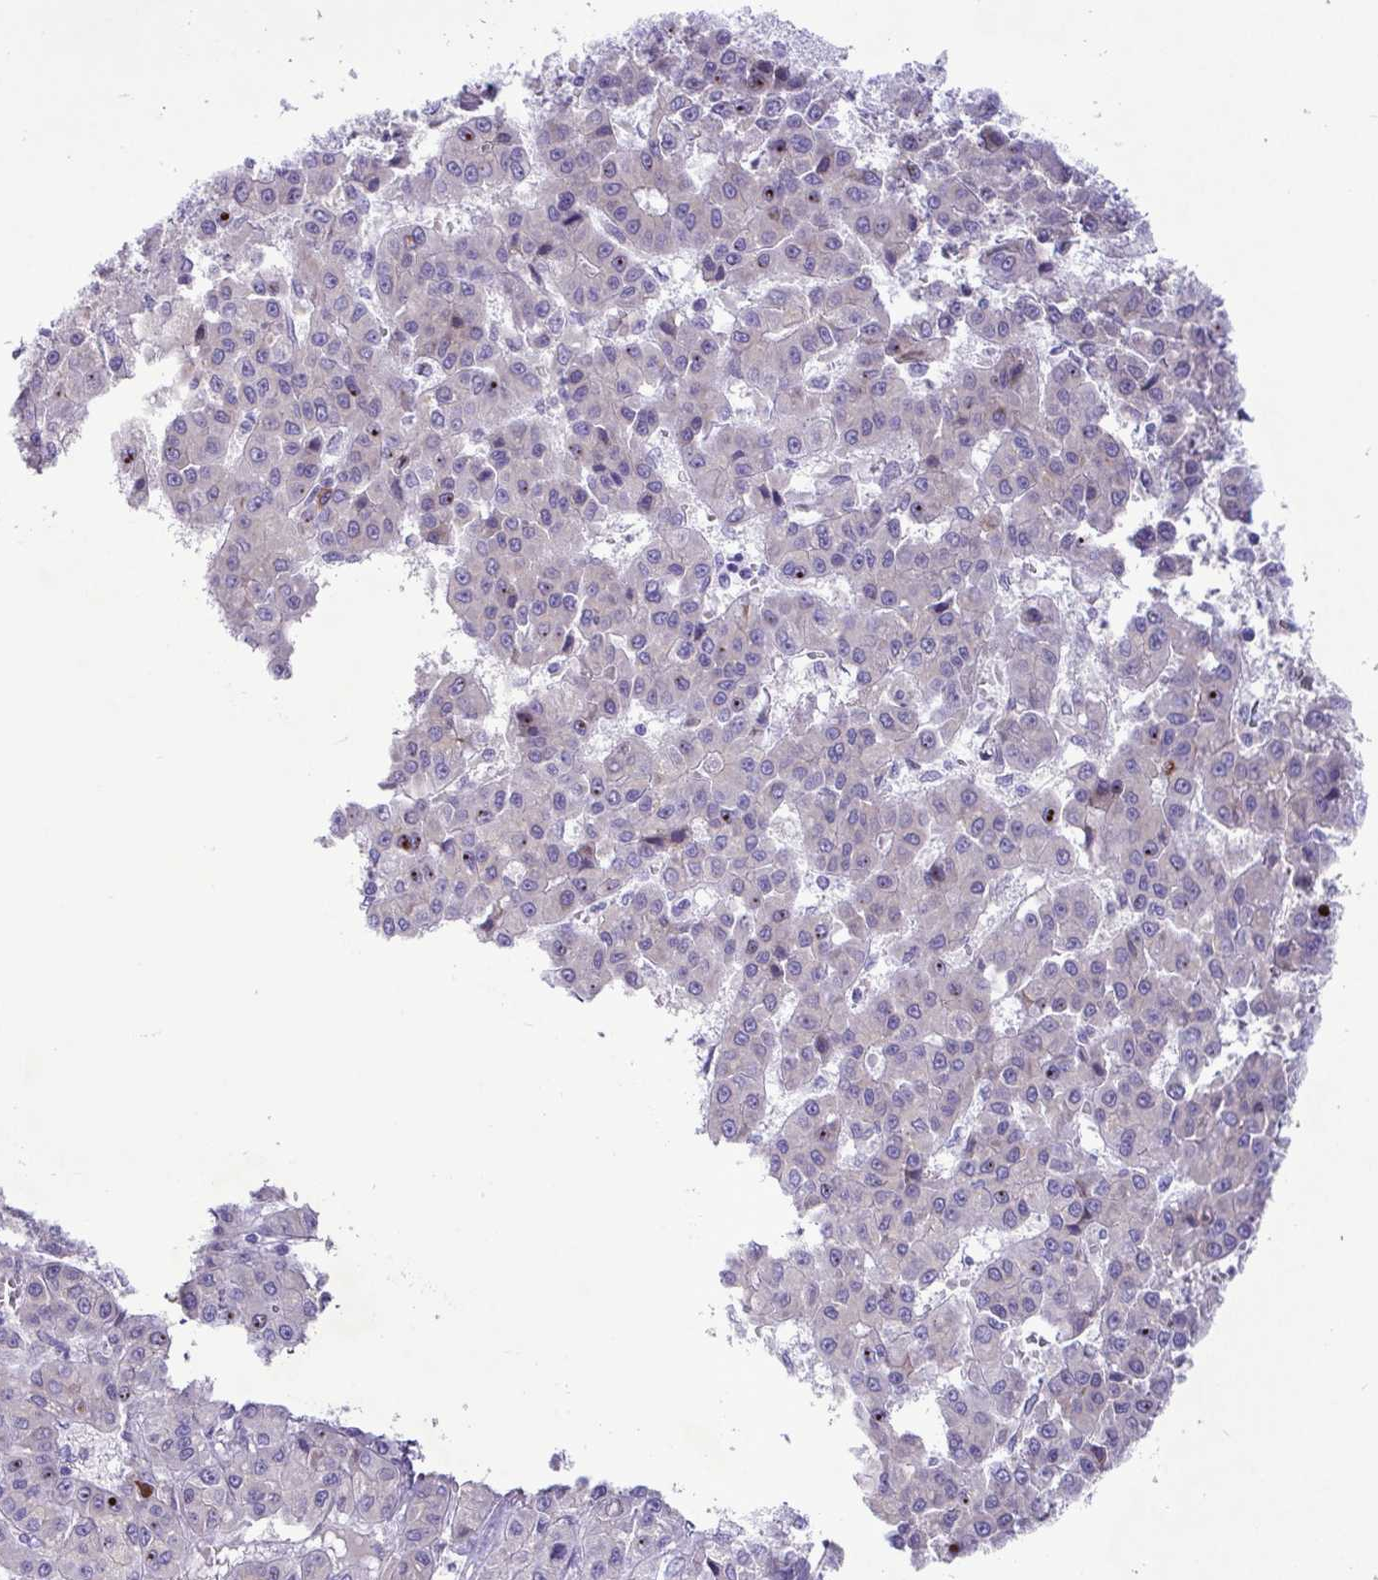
{"staining": {"intensity": "negative", "quantity": "none", "location": "none"}, "tissue": "liver cancer", "cell_type": "Tumor cells", "image_type": "cancer", "snomed": [{"axis": "morphology", "description": "Carcinoma, Hepatocellular, NOS"}, {"axis": "topography", "description": "Liver"}], "caption": "Tumor cells are negative for protein expression in human hepatocellular carcinoma (liver). (DAB (3,3'-diaminobenzidine) immunohistochemistry (IHC), high magnification).", "gene": "FAM86B1", "patient": {"sex": "male", "age": 70}}